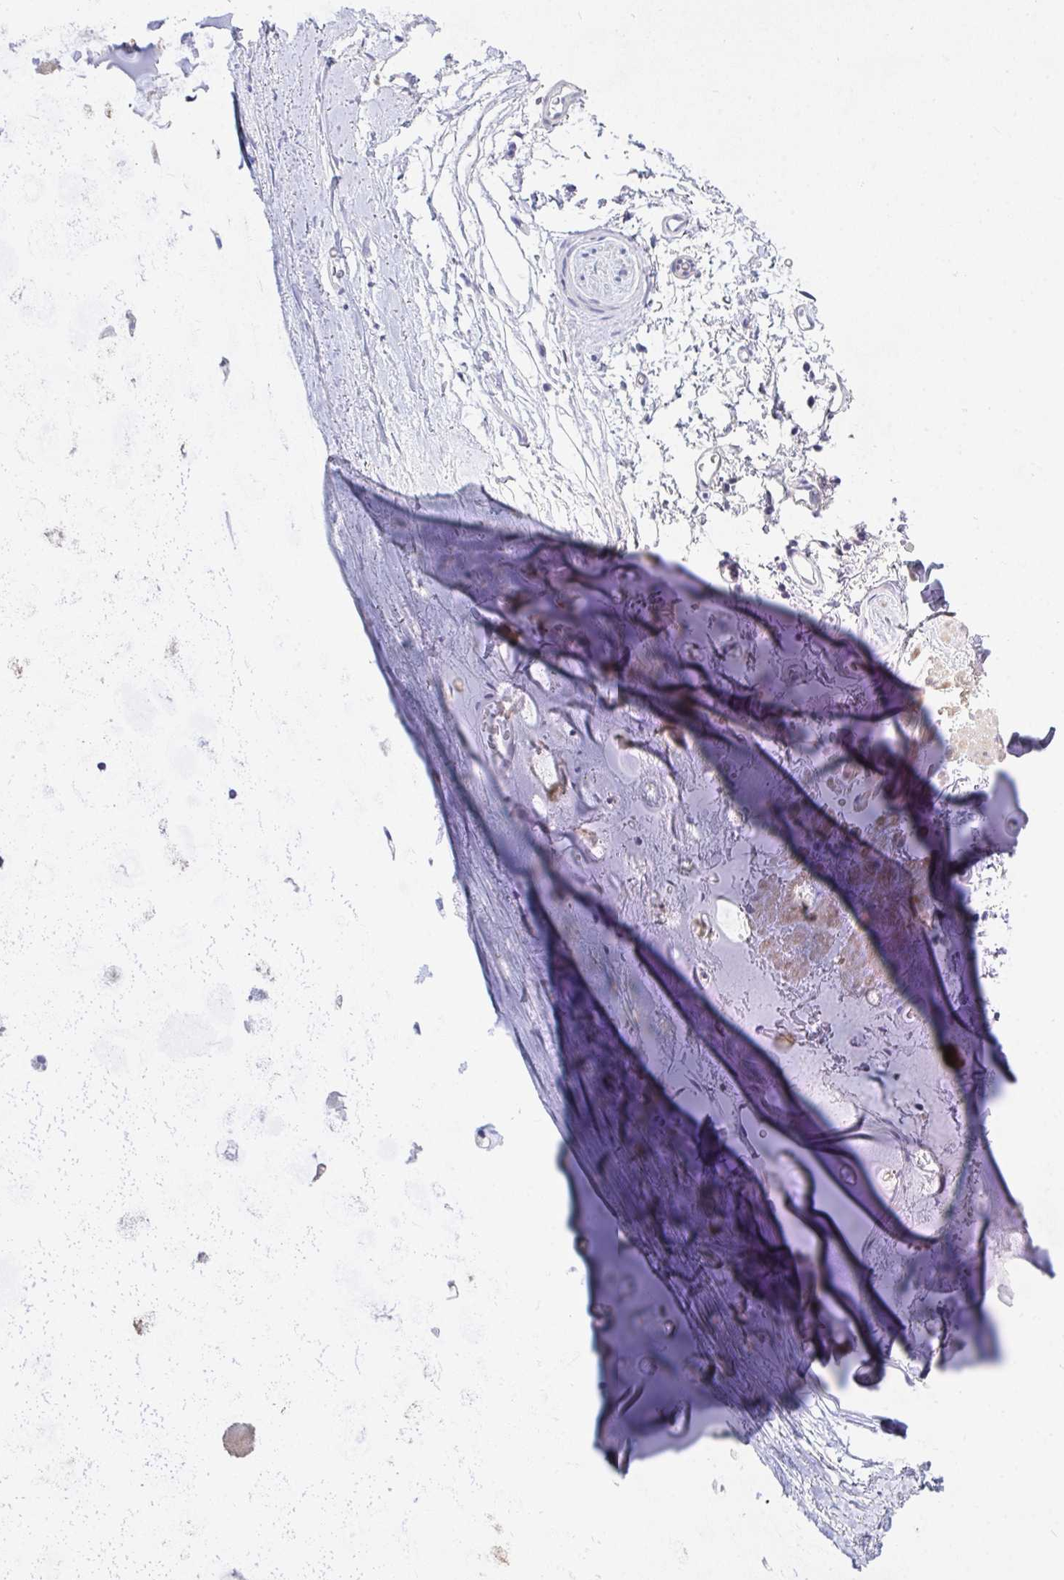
{"staining": {"intensity": "negative", "quantity": "none", "location": "none"}, "tissue": "adipose tissue", "cell_type": "Adipocytes", "image_type": "normal", "snomed": [{"axis": "morphology", "description": "Normal tissue, NOS"}, {"axis": "topography", "description": "Lymph node"}, {"axis": "topography", "description": "Cartilage tissue"}, {"axis": "topography", "description": "Bronchus"}], "caption": "Adipocytes are negative for brown protein staining in unremarkable adipose tissue. (DAB (3,3'-diaminobenzidine) IHC, high magnification).", "gene": "ZNF561", "patient": {"sex": "female", "age": 70}}